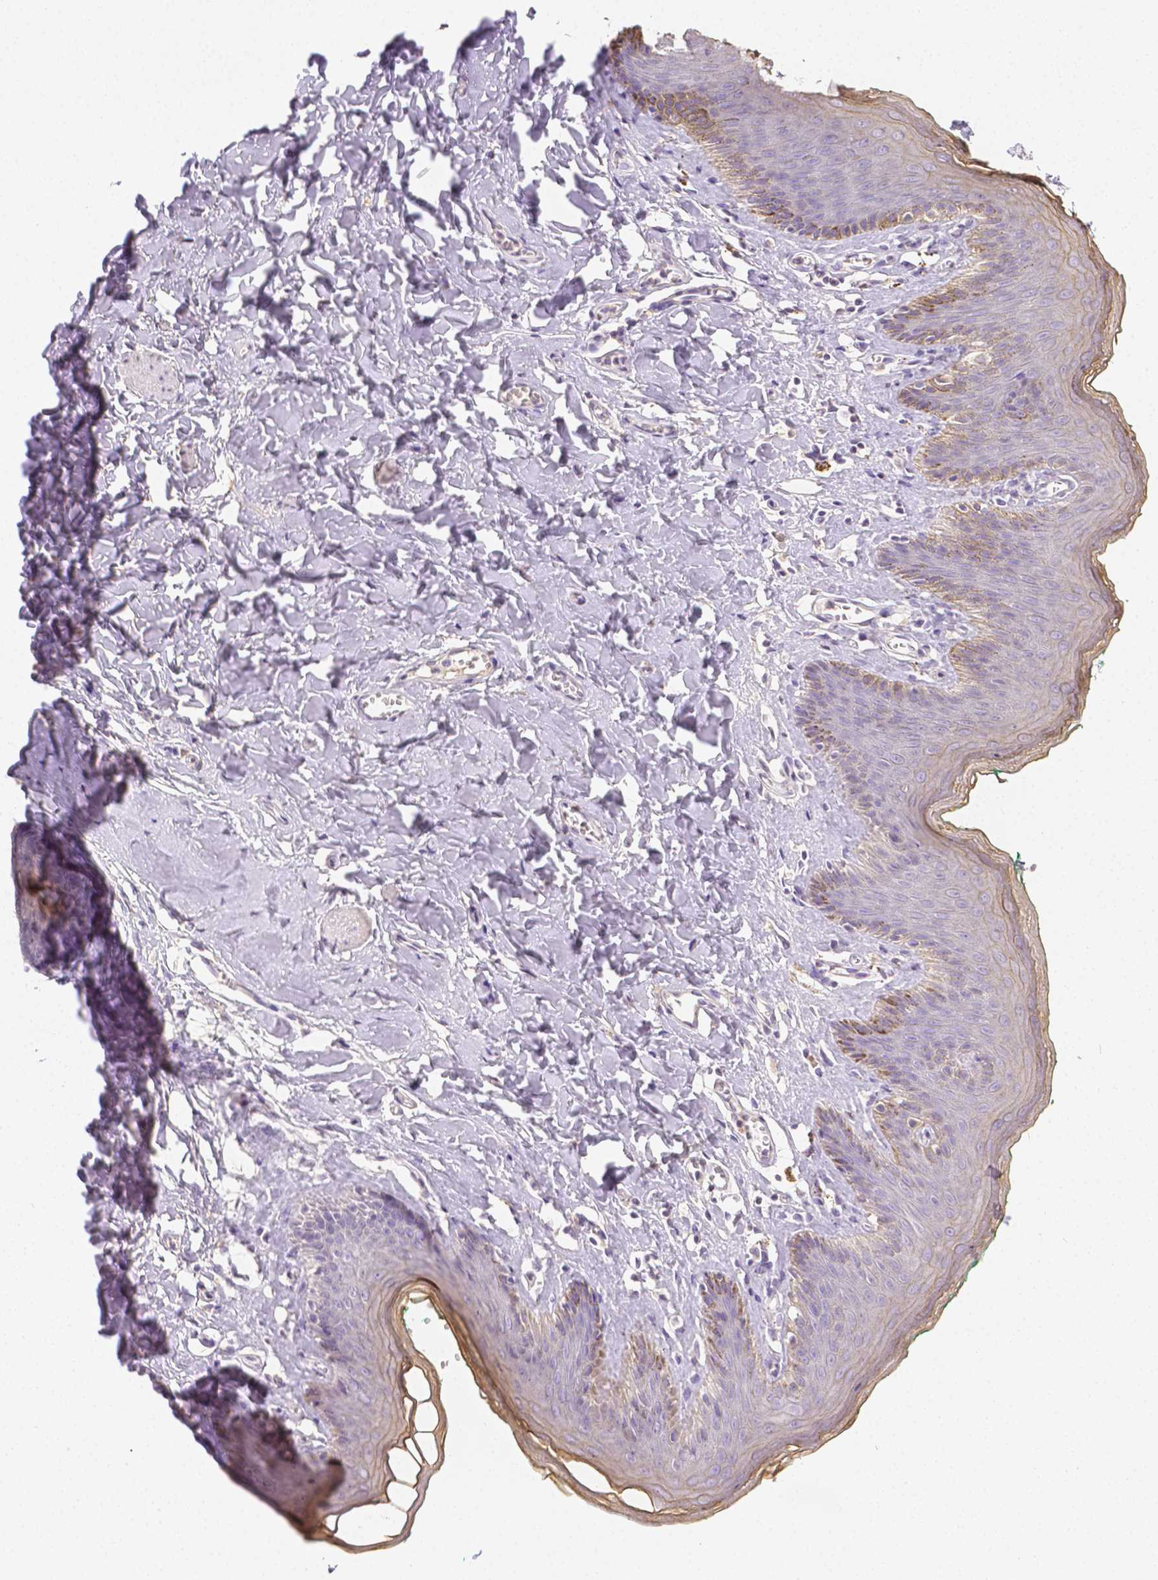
{"staining": {"intensity": "moderate", "quantity": "<25%", "location": "cytoplasmic/membranous"}, "tissue": "skin", "cell_type": "Epidermal cells", "image_type": "normal", "snomed": [{"axis": "morphology", "description": "Normal tissue, NOS"}, {"axis": "topography", "description": "Vulva"}, {"axis": "topography", "description": "Peripheral nerve tissue"}], "caption": "The histopathology image exhibits immunohistochemical staining of normal skin. There is moderate cytoplasmic/membranous staining is appreciated in about <25% of epidermal cells. The staining was performed using DAB (3,3'-diaminobenzidine) to visualize the protein expression in brown, while the nuclei were stained in blue with hematoxylin (Magnification: 20x).", "gene": "TGM1", "patient": {"sex": "female", "age": 66}}